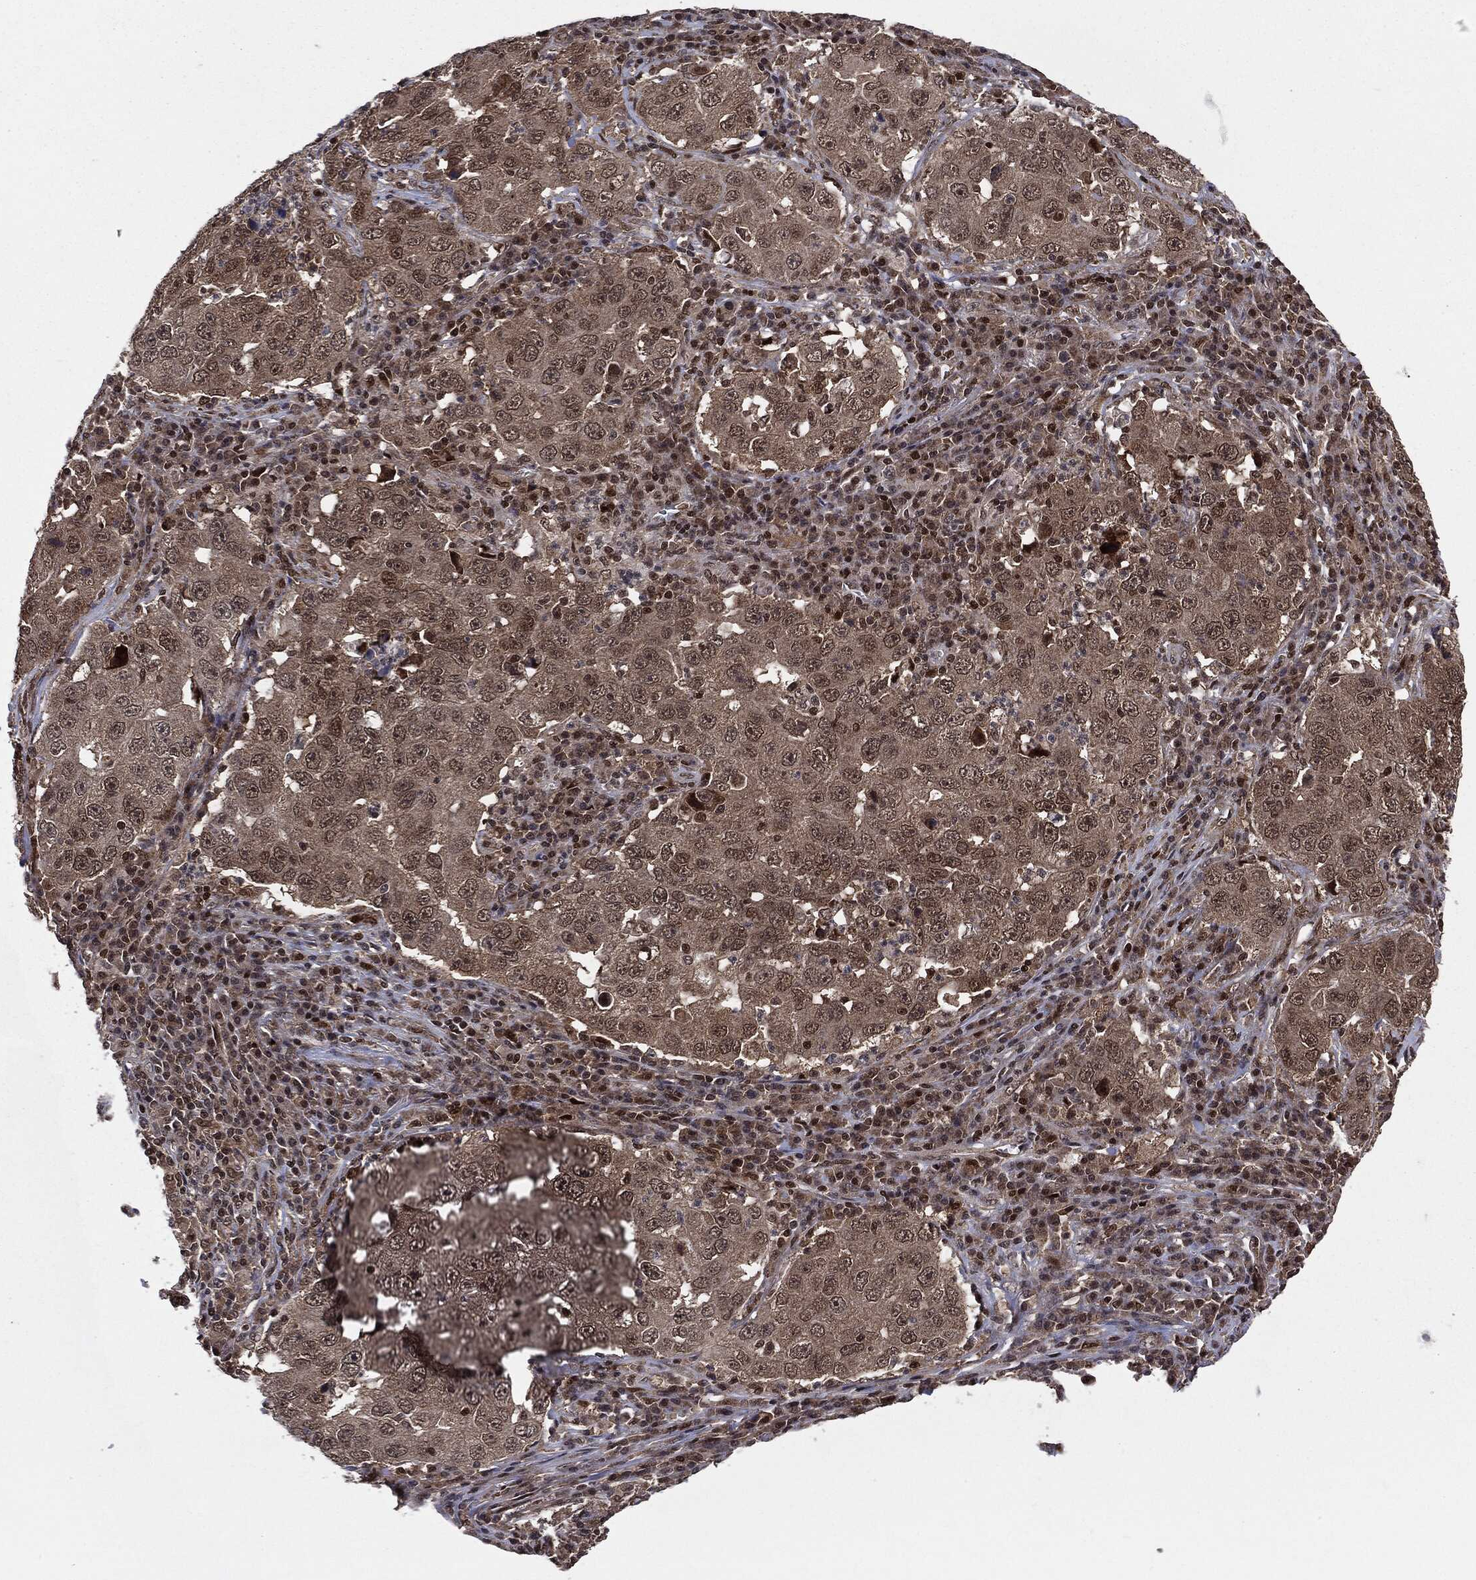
{"staining": {"intensity": "weak", "quantity": "25%-75%", "location": "cytoplasmic/membranous"}, "tissue": "lung cancer", "cell_type": "Tumor cells", "image_type": "cancer", "snomed": [{"axis": "morphology", "description": "Adenocarcinoma, NOS"}, {"axis": "topography", "description": "Lung"}], "caption": "Immunohistochemical staining of human adenocarcinoma (lung) exhibits low levels of weak cytoplasmic/membranous positivity in approximately 25%-75% of tumor cells. (IHC, brightfield microscopy, high magnification).", "gene": "PTPA", "patient": {"sex": "male", "age": 73}}